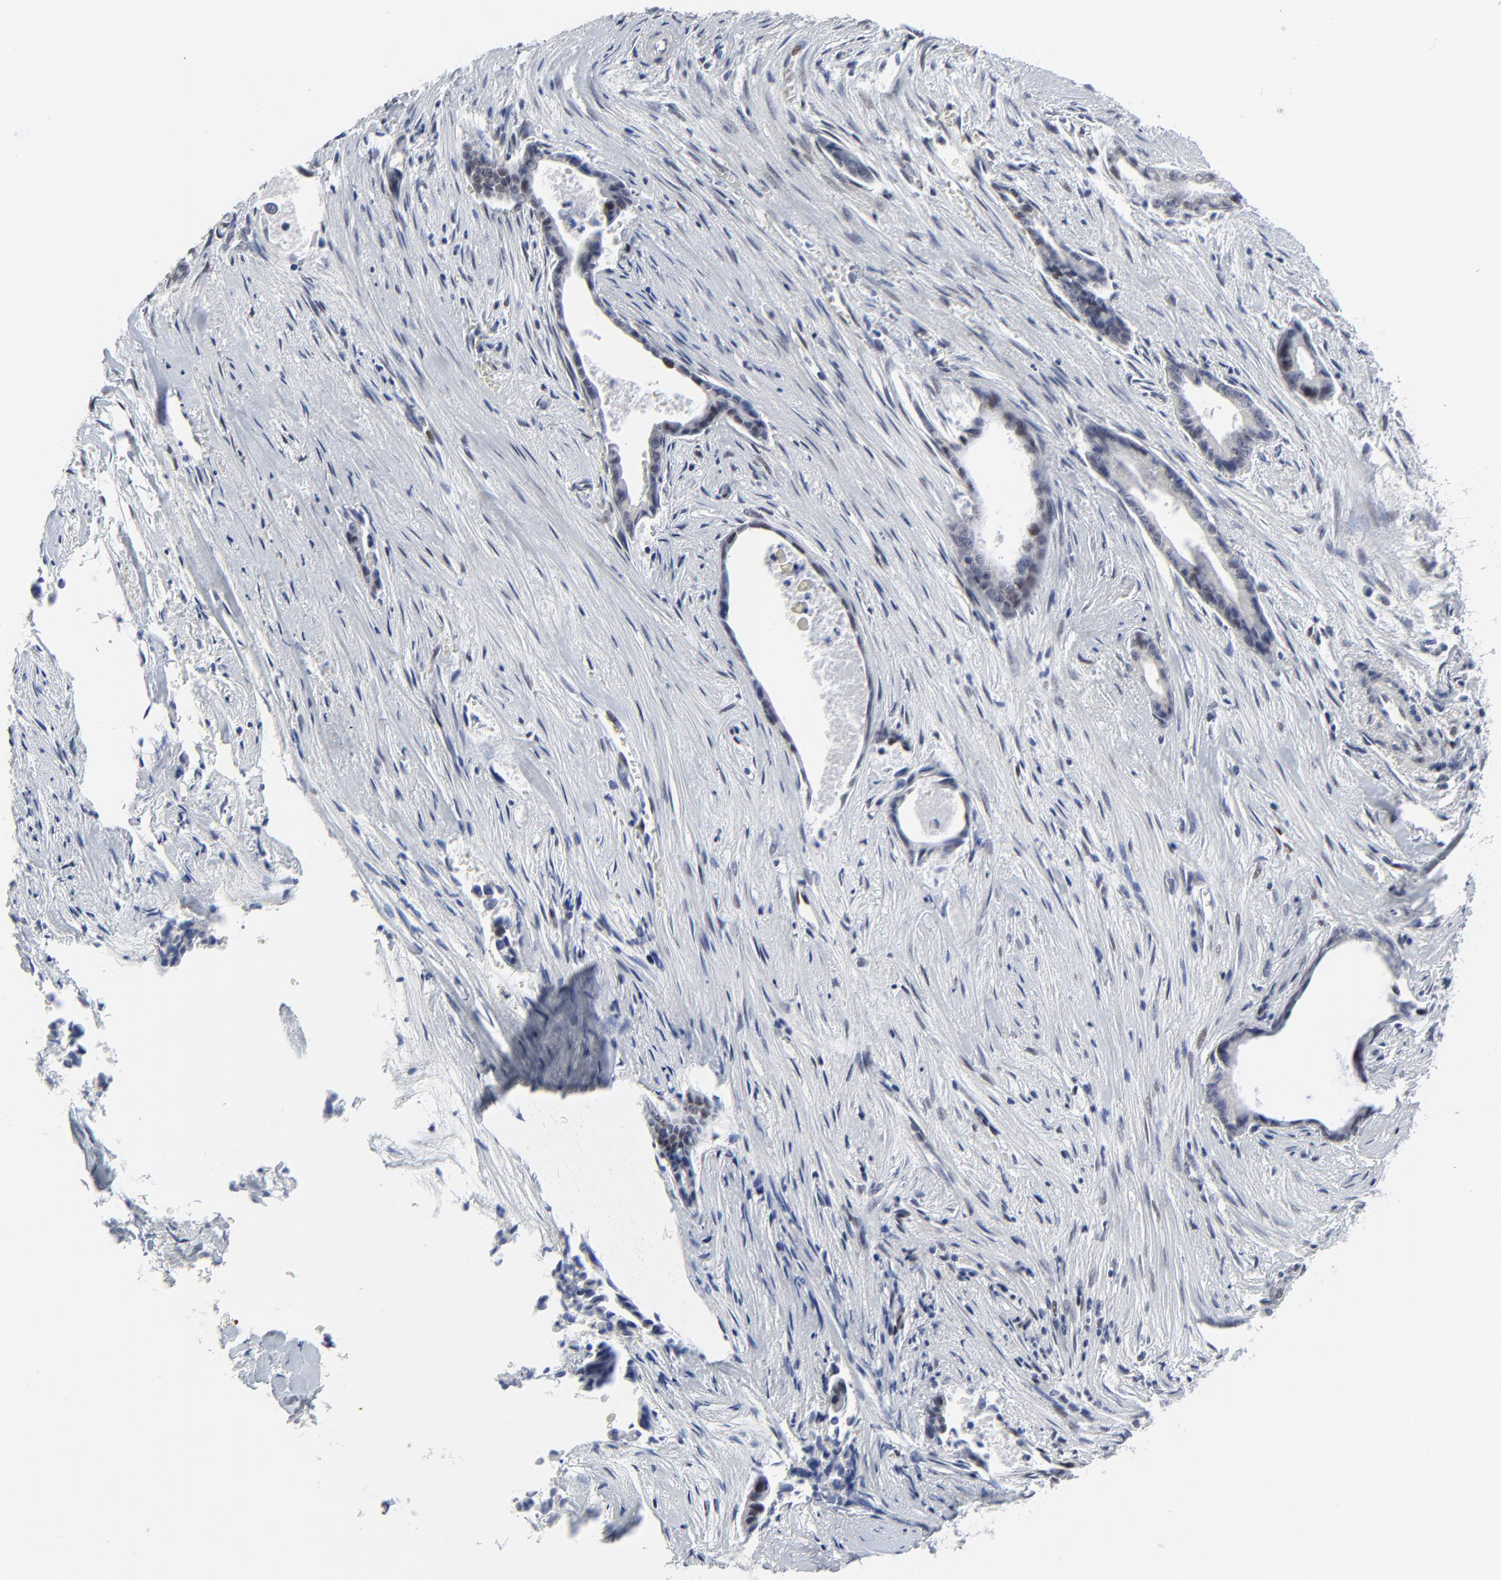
{"staining": {"intensity": "weak", "quantity": "<25%", "location": "nuclear"}, "tissue": "liver cancer", "cell_type": "Tumor cells", "image_type": "cancer", "snomed": [{"axis": "morphology", "description": "Cholangiocarcinoma"}, {"axis": "topography", "description": "Liver"}], "caption": "A histopathology image of liver cancer stained for a protein displays no brown staining in tumor cells. (DAB (3,3'-diaminobenzidine) immunohistochemistry (IHC) with hematoxylin counter stain).", "gene": "ZNF589", "patient": {"sex": "female", "age": 55}}